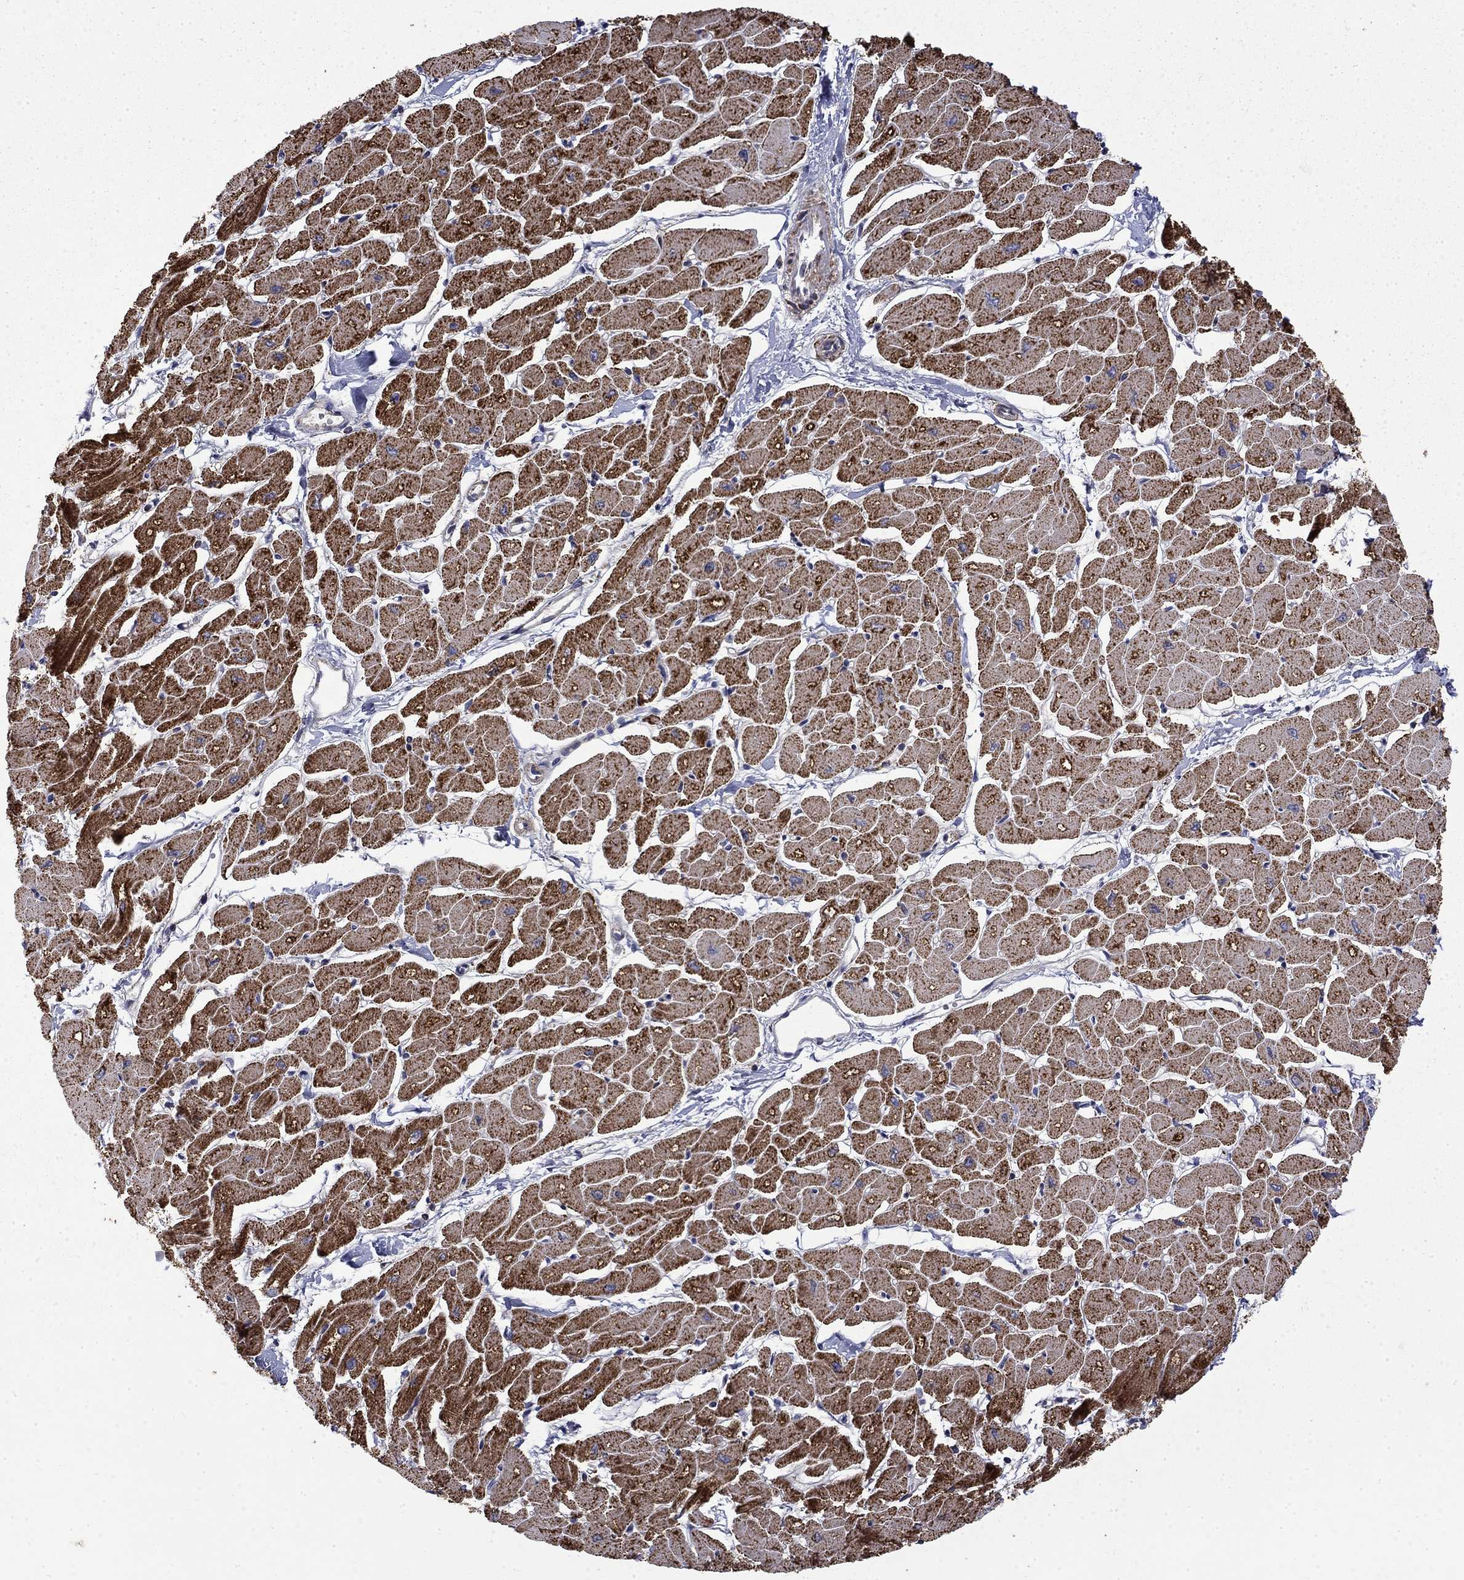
{"staining": {"intensity": "strong", "quantity": ">75%", "location": "cytoplasmic/membranous"}, "tissue": "heart muscle", "cell_type": "Cardiomyocytes", "image_type": "normal", "snomed": [{"axis": "morphology", "description": "Normal tissue, NOS"}, {"axis": "topography", "description": "Heart"}], "caption": "Immunohistochemical staining of unremarkable human heart muscle shows strong cytoplasmic/membranous protein positivity in approximately >75% of cardiomyocytes. The protein is stained brown, and the nuclei are stained in blue (DAB (3,3'-diaminobenzidine) IHC with brightfield microscopy, high magnification).", "gene": "PCBP3", "patient": {"sex": "male", "age": 57}}